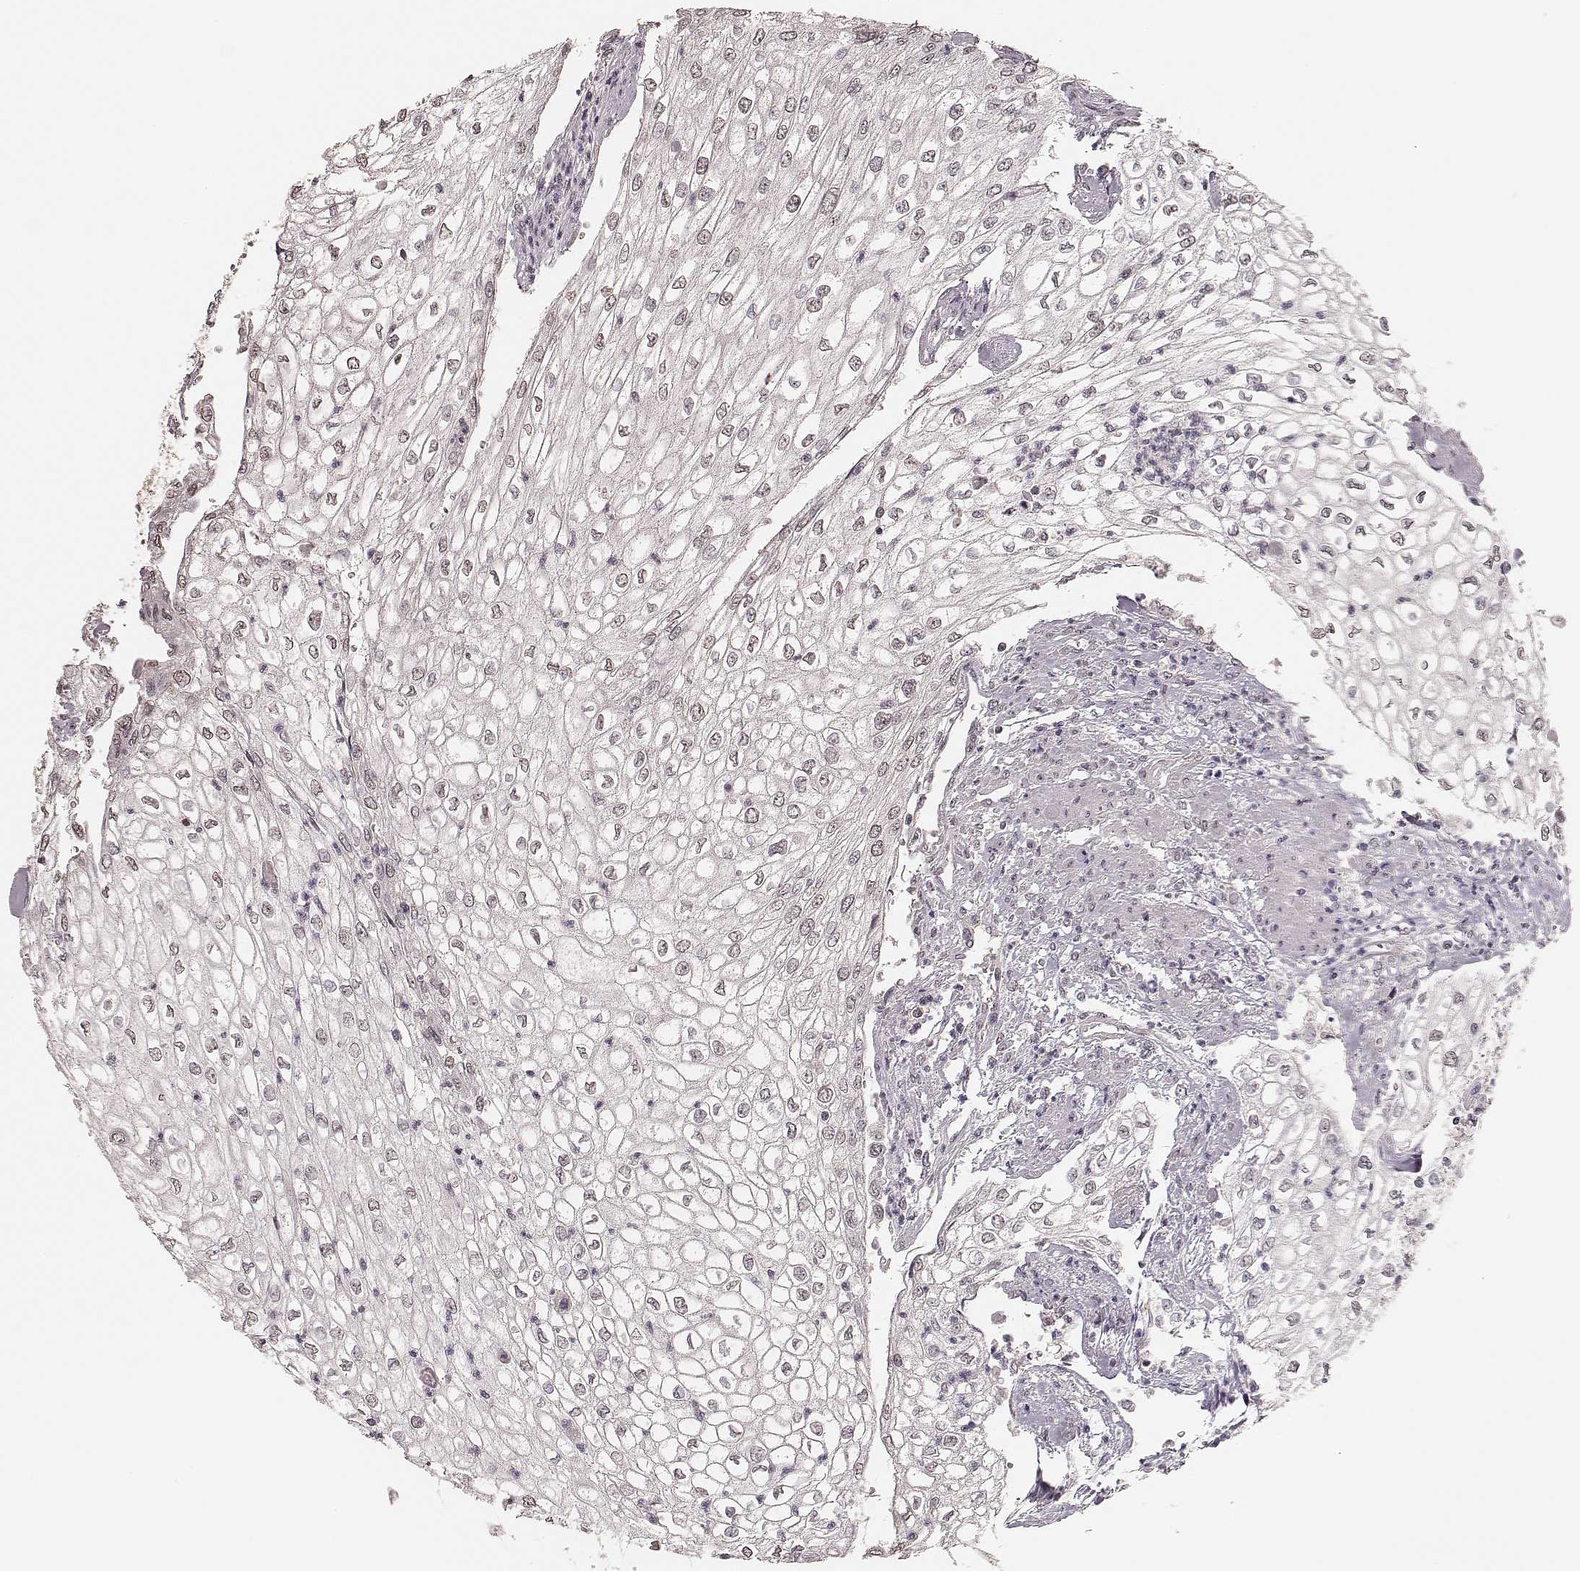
{"staining": {"intensity": "negative", "quantity": "none", "location": "none"}, "tissue": "urothelial cancer", "cell_type": "Tumor cells", "image_type": "cancer", "snomed": [{"axis": "morphology", "description": "Urothelial carcinoma, High grade"}, {"axis": "topography", "description": "Urinary bladder"}], "caption": "A micrograph of human urothelial cancer is negative for staining in tumor cells. The staining is performed using DAB brown chromogen with nuclei counter-stained in using hematoxylin.", "gene": "LY6K", "patient": {"sex": "male", "age": 62}}